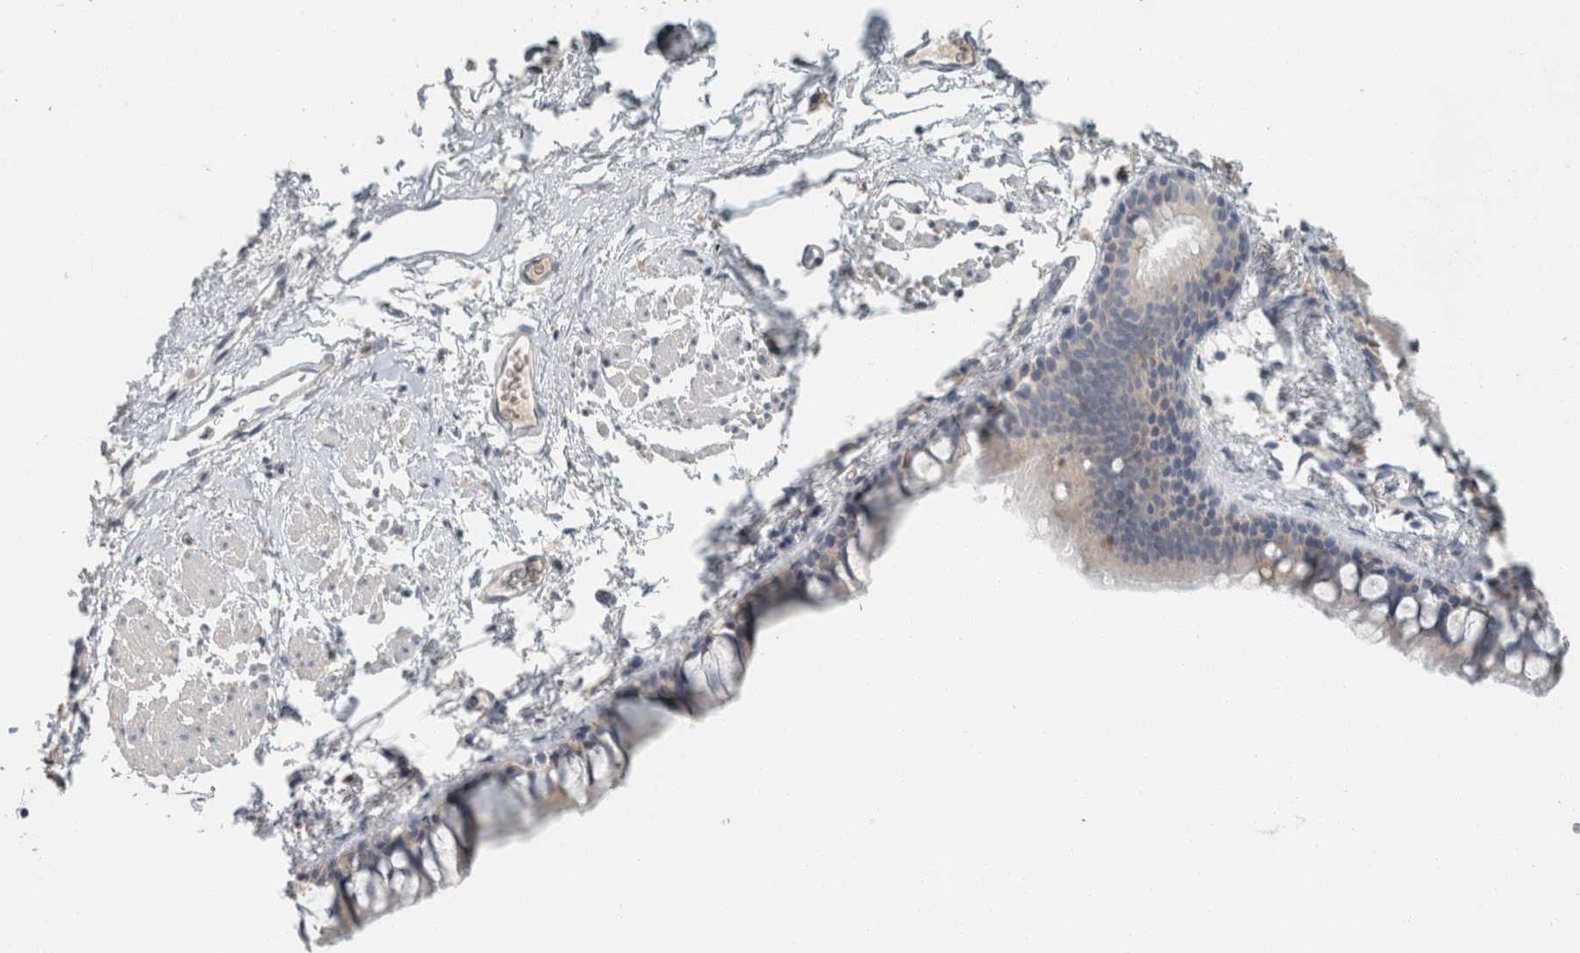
{"staining": {"intensity": "negative", "quantity": "none", "location": "none"}, "tissue": "bronchus", "cell_type": "Respiratory epithelial cells", "image_type": "normal", "snomed": [{"axis": "morphology", "description": "Normal tissue, NOS"}, {"axis": "topography", "description": "Cartilage tissue"}, {"axis": "topography", "description": "Bronchus"}, {"axis": "topography", "description": "Lung"}], "caption": "IHC histopathology image of unremarkable bronchus: human bronchus stained with DAB (3,3'-diaminobenzidine) demonstrates no significant protein staining in respiratory epithelial cells. (DAB IHC, high magnification).", "gene": "SCIN", "patient": {"sex": "male", "age": 64}}